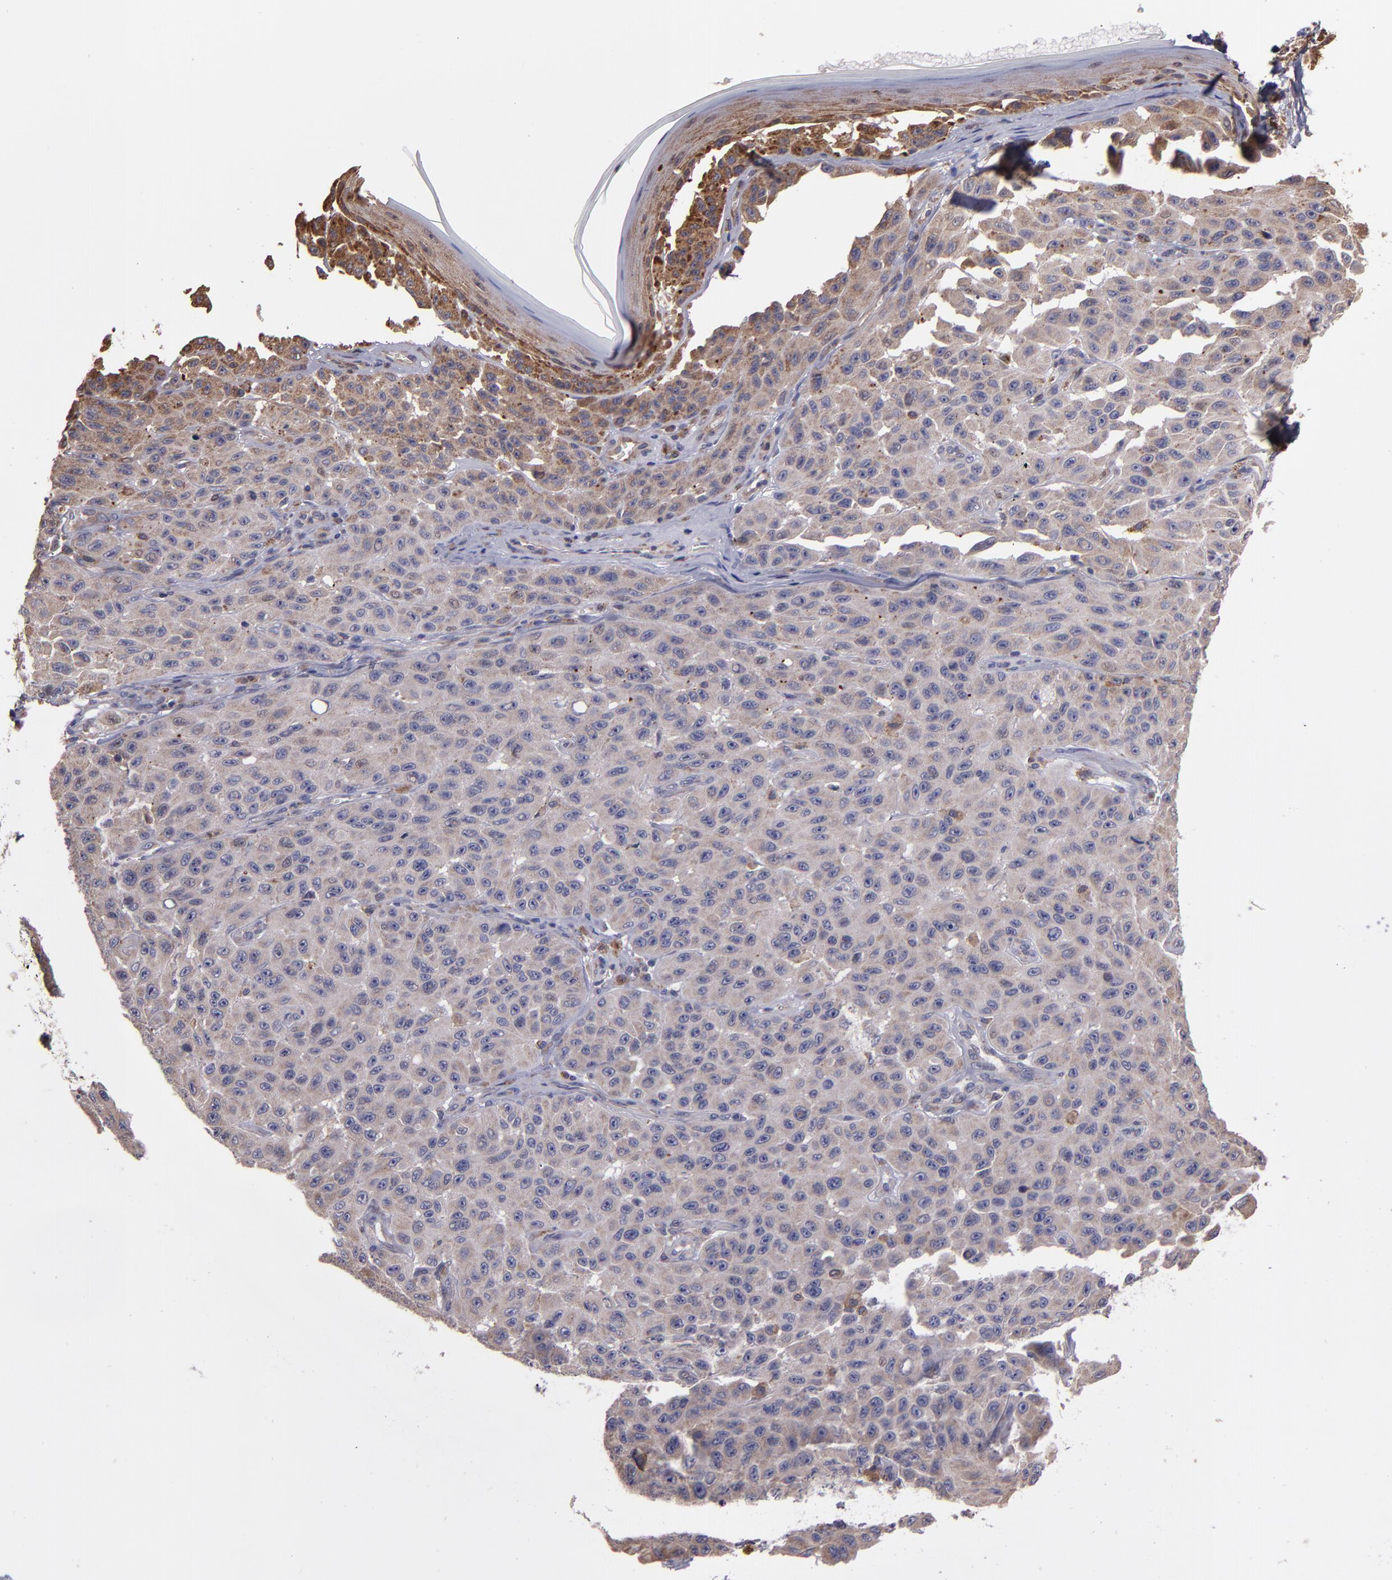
{"staining": {"intensity": "weak", "quantity": ">75%", "location": "cytoplasmic/membranous"}, "tissue": "melanoma", "cell_type": "Tumor cells", "image_type": "cancer", "snomed": [{"axis": "morphology", "description": "Malignant melanoma, NOS"}, {"axis": "topography", "description": "Skin"}], "caption": "Immunohistochemistry (IHC) staining of melanoma, which demonstrates low levels of weak cytoplasmic/membranous positivity in about >75% of tumor cells indicating weak cytoplasmic/membranous protein positivity. The staining was performed using DAB (brown) for protein detection and nuclei were counterstained in hematoxylin (blue).", "gene": "IFIH1", "patient": {"sex": "male", "age": 30}}